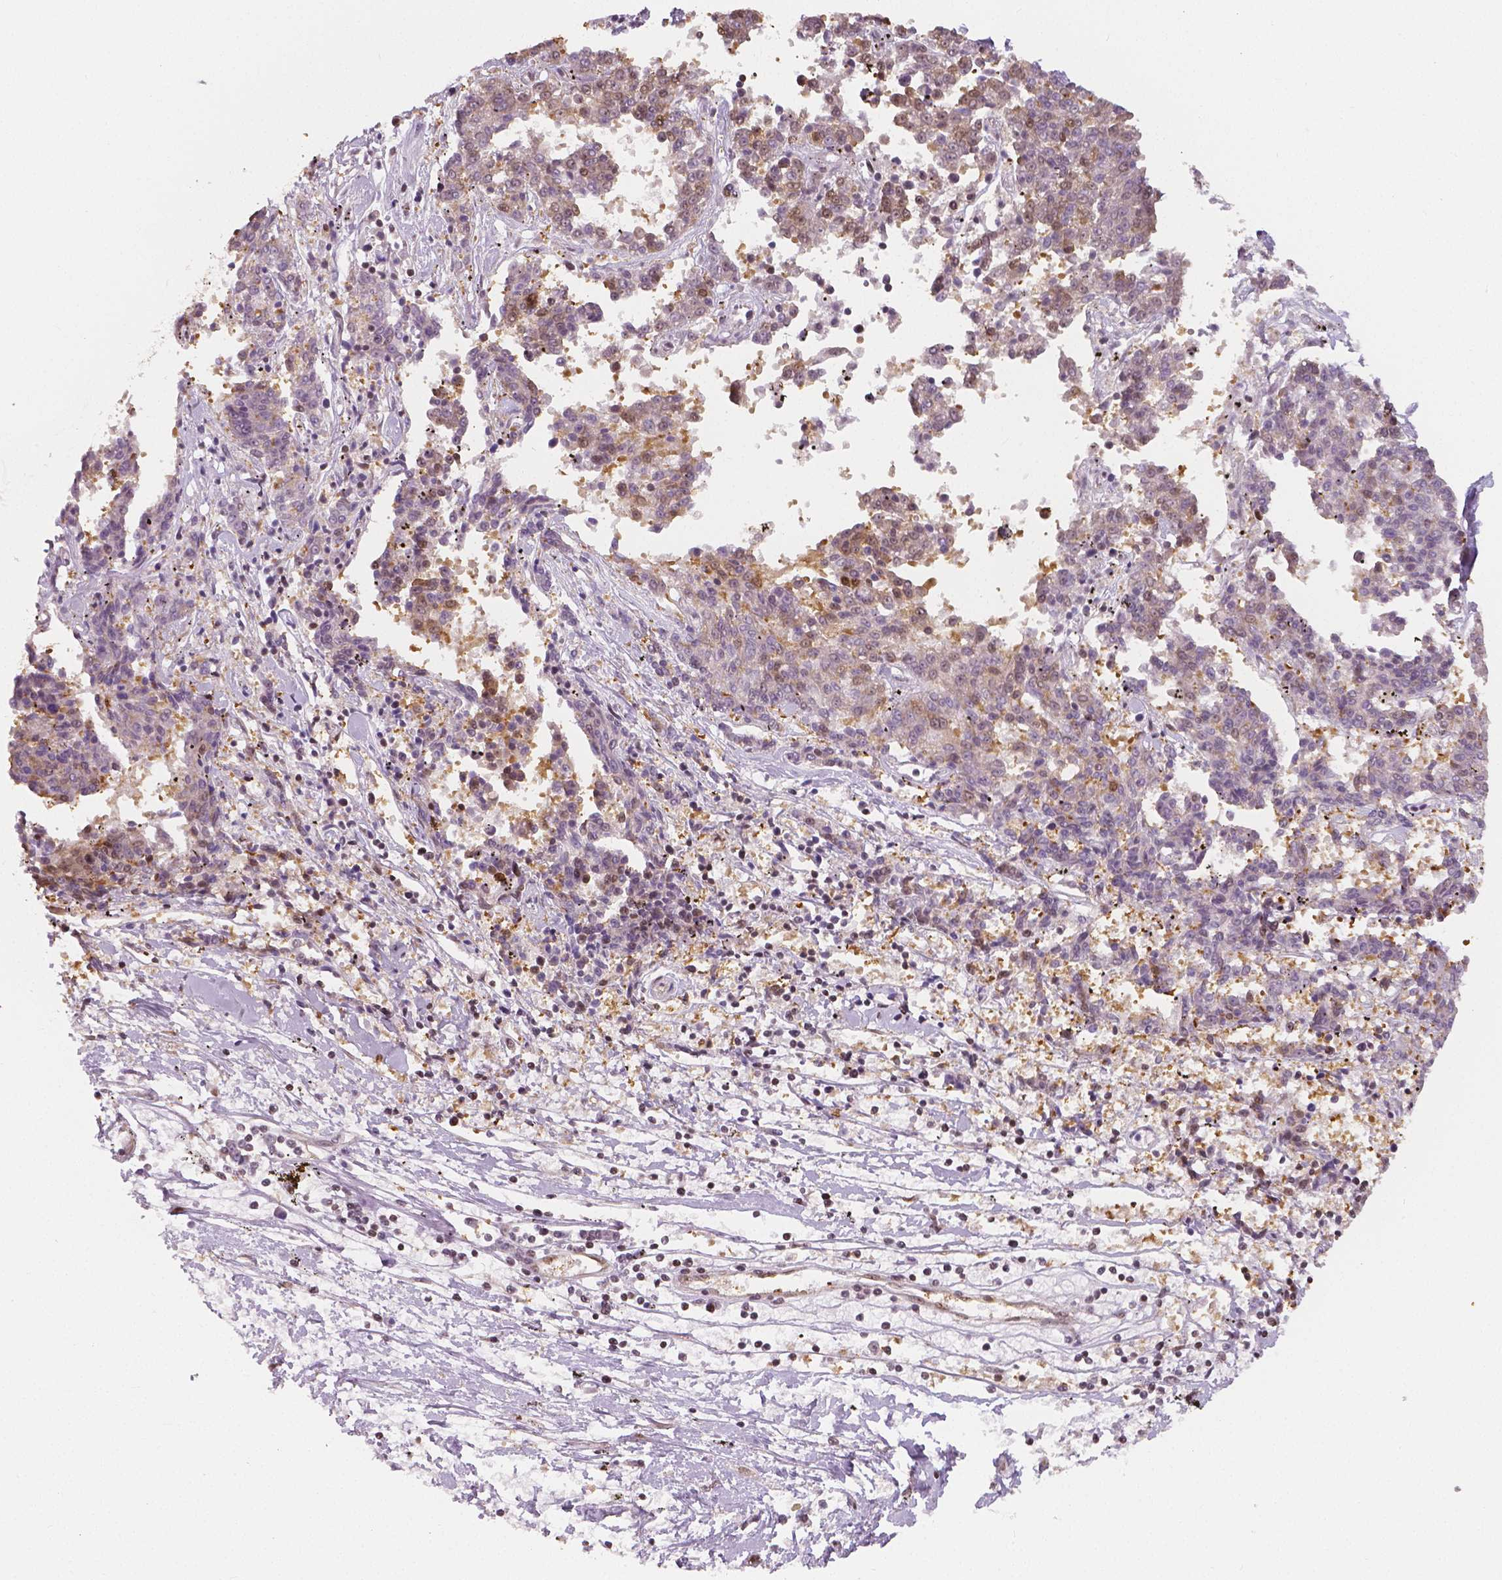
{"staining": {"intensity": "moderate", "quantity": "<25%", "location": "nuclear"}, "tissue": "melanoma", "cell_type": "Tumor cells", "image_type": "cancer", "snomed": [{"axis": "morphology", "description": "Malignant melanoma, NOS"}, {"axis": "topography", "description": "Skin"}], "caption": "Tumor cells exhibit low levels of moderate nuclear positivity in approximately <25% of cells in human melanoma. (DAB IHC with brightfield microscopy, high magnification).", "gene": "NUCKS1", "patient": {"sex": "female", "age": 72}}